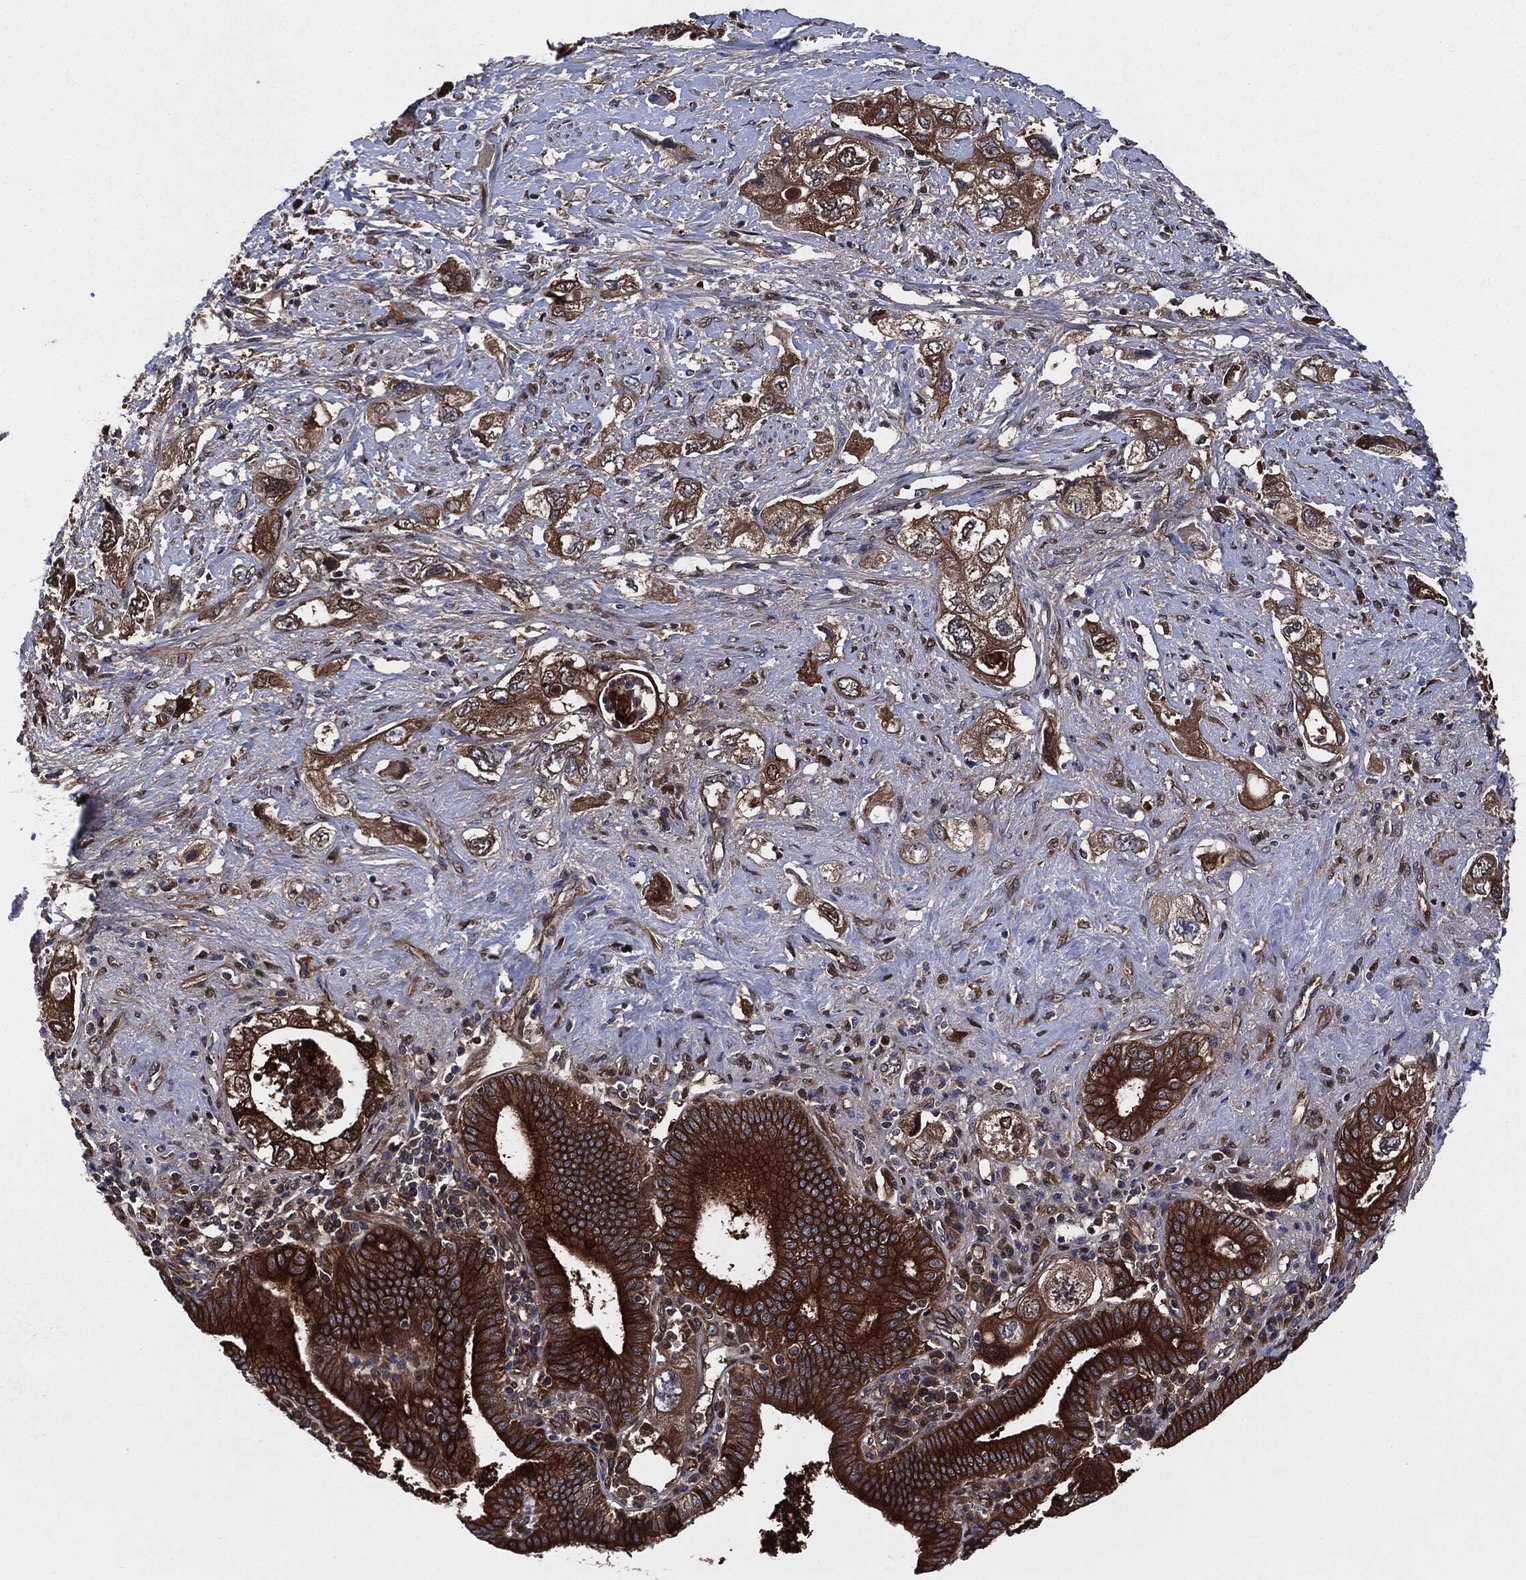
{"staining": {"intensity": "strong", "quantity": ">75%", "location": "cytoplasmic/membranous"}, "tissue": "pancreatic cancer", "cell_type": "Tumor cells", "image_type": "cancer", "snomed": [{"axis": "morphology", "description": "Adenocarcinoma, NOS"}, {"axis": "topography", "description": "Pancreas"}], "caption": "A brown stain shows strong cytoplasmic/membranous expression of a protein in pancreatic cancer (adenocarcinoma) tumor cells.", "gene": "XPNPEP1", "patient": {"sex": "female", "age": 73}}